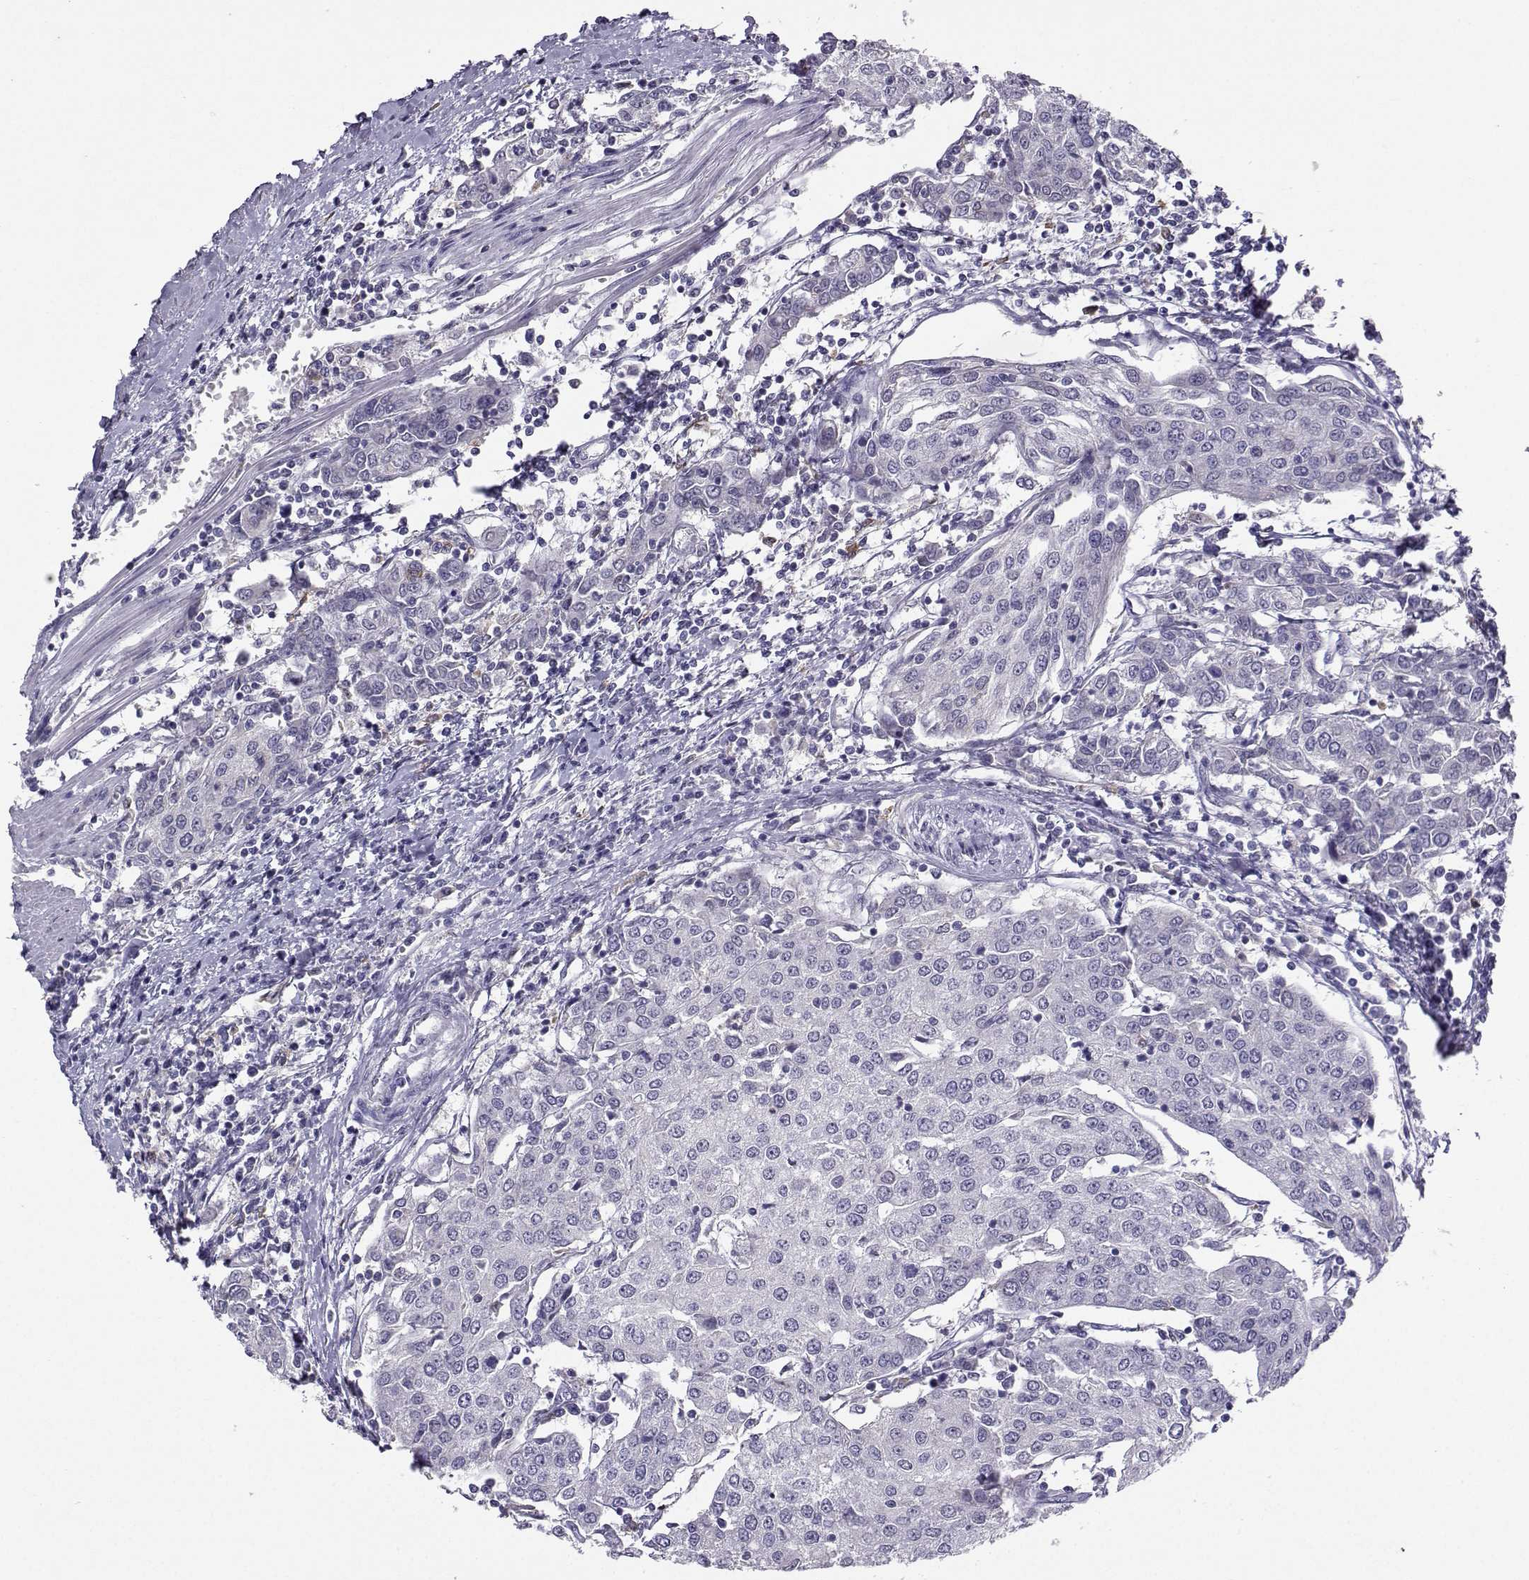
{"staining": {"intensity": "negative", "quantity": "none", "location": "none"}, "tissue": "urothelial cancer", "cell_type": "Tumor cells", "image_type": "cancer", "snomed": [{"axis": "morphology", "description": "Urothelial carcinoma, High grade"}, {"axis": "topography", "description": "Urinary bladder"}], "caption": "Tumor cells are negative for protein expression in human urothelial carcinoma (high-grade).", "gene": "TBR1", "patient": {"sex": "female", "age": 85}}